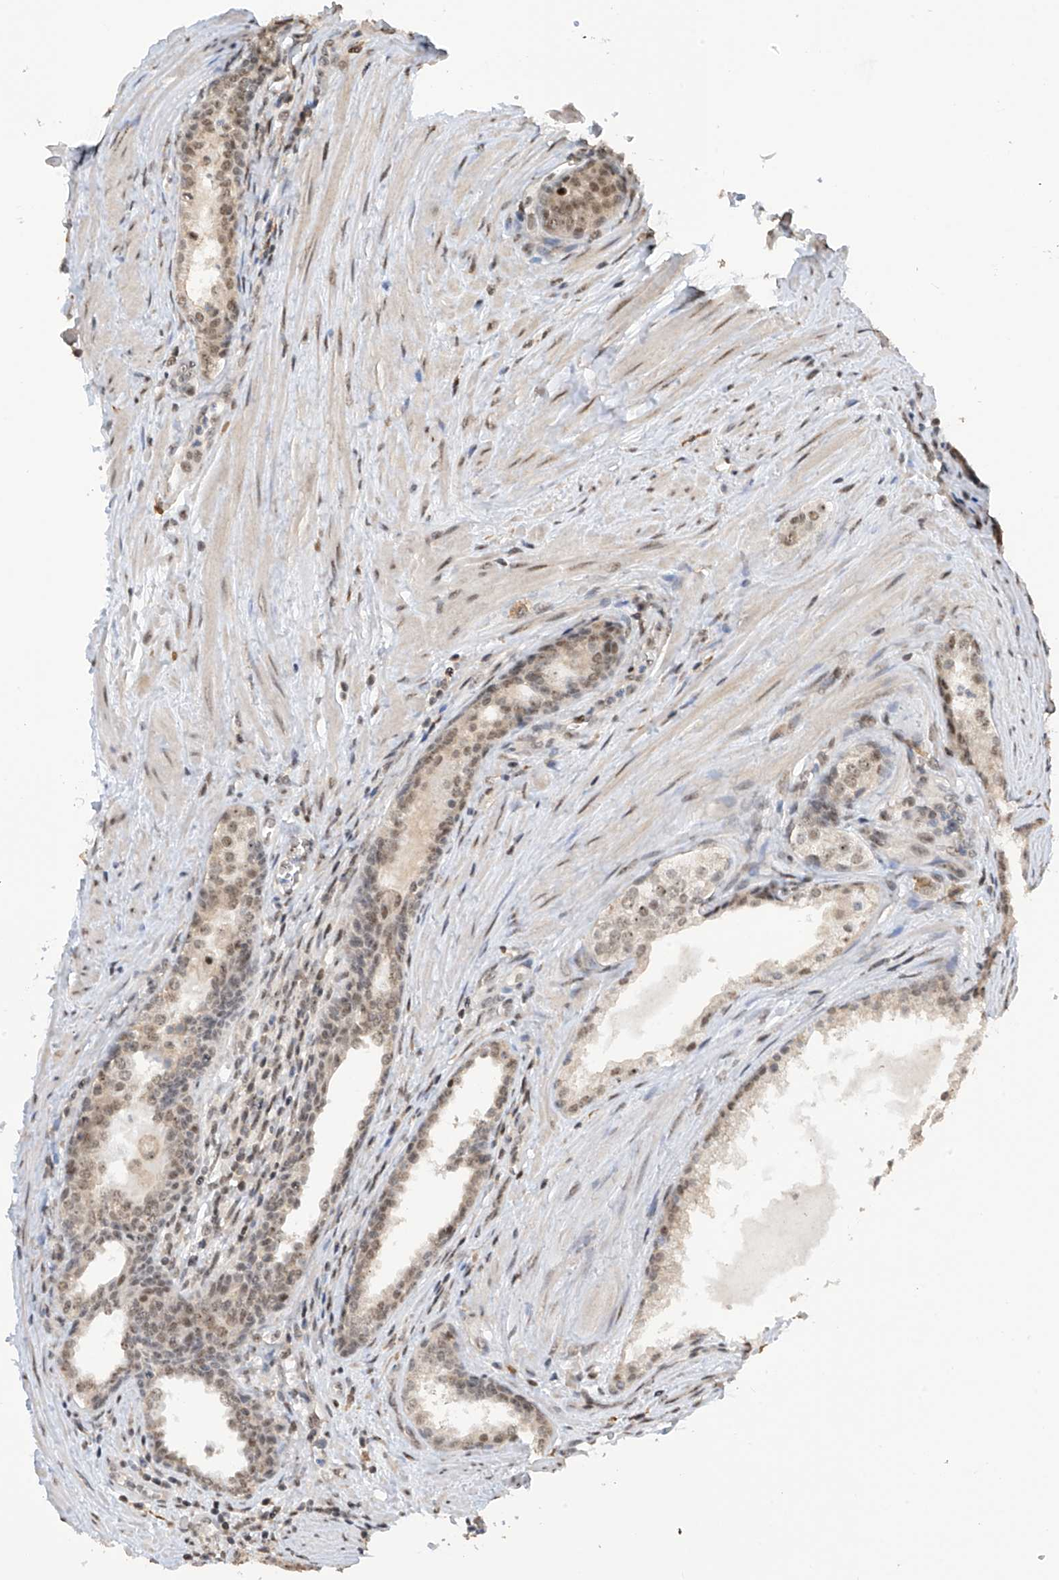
{"staining": {"intensity": "weak", "quantity": "<25%", "location": "nuclear"}, "tissue": "prostate cancer", "cell_type": "Tumor cells", "image_type": "cancer", "snomed": [{"axis": "morphology", "description": "Adenocarcinoma, High grade"}, {"axis": "topography", "description": "Prostate"}], "caption": "Immunohistochemistry histopathology image of prostate adenocarcinoma (high-grade) stained for a protein (brown), which displays no positivity in tumor cells.", "gene": "C1orf131", "patient": {"sex": "male", "age": 68}}